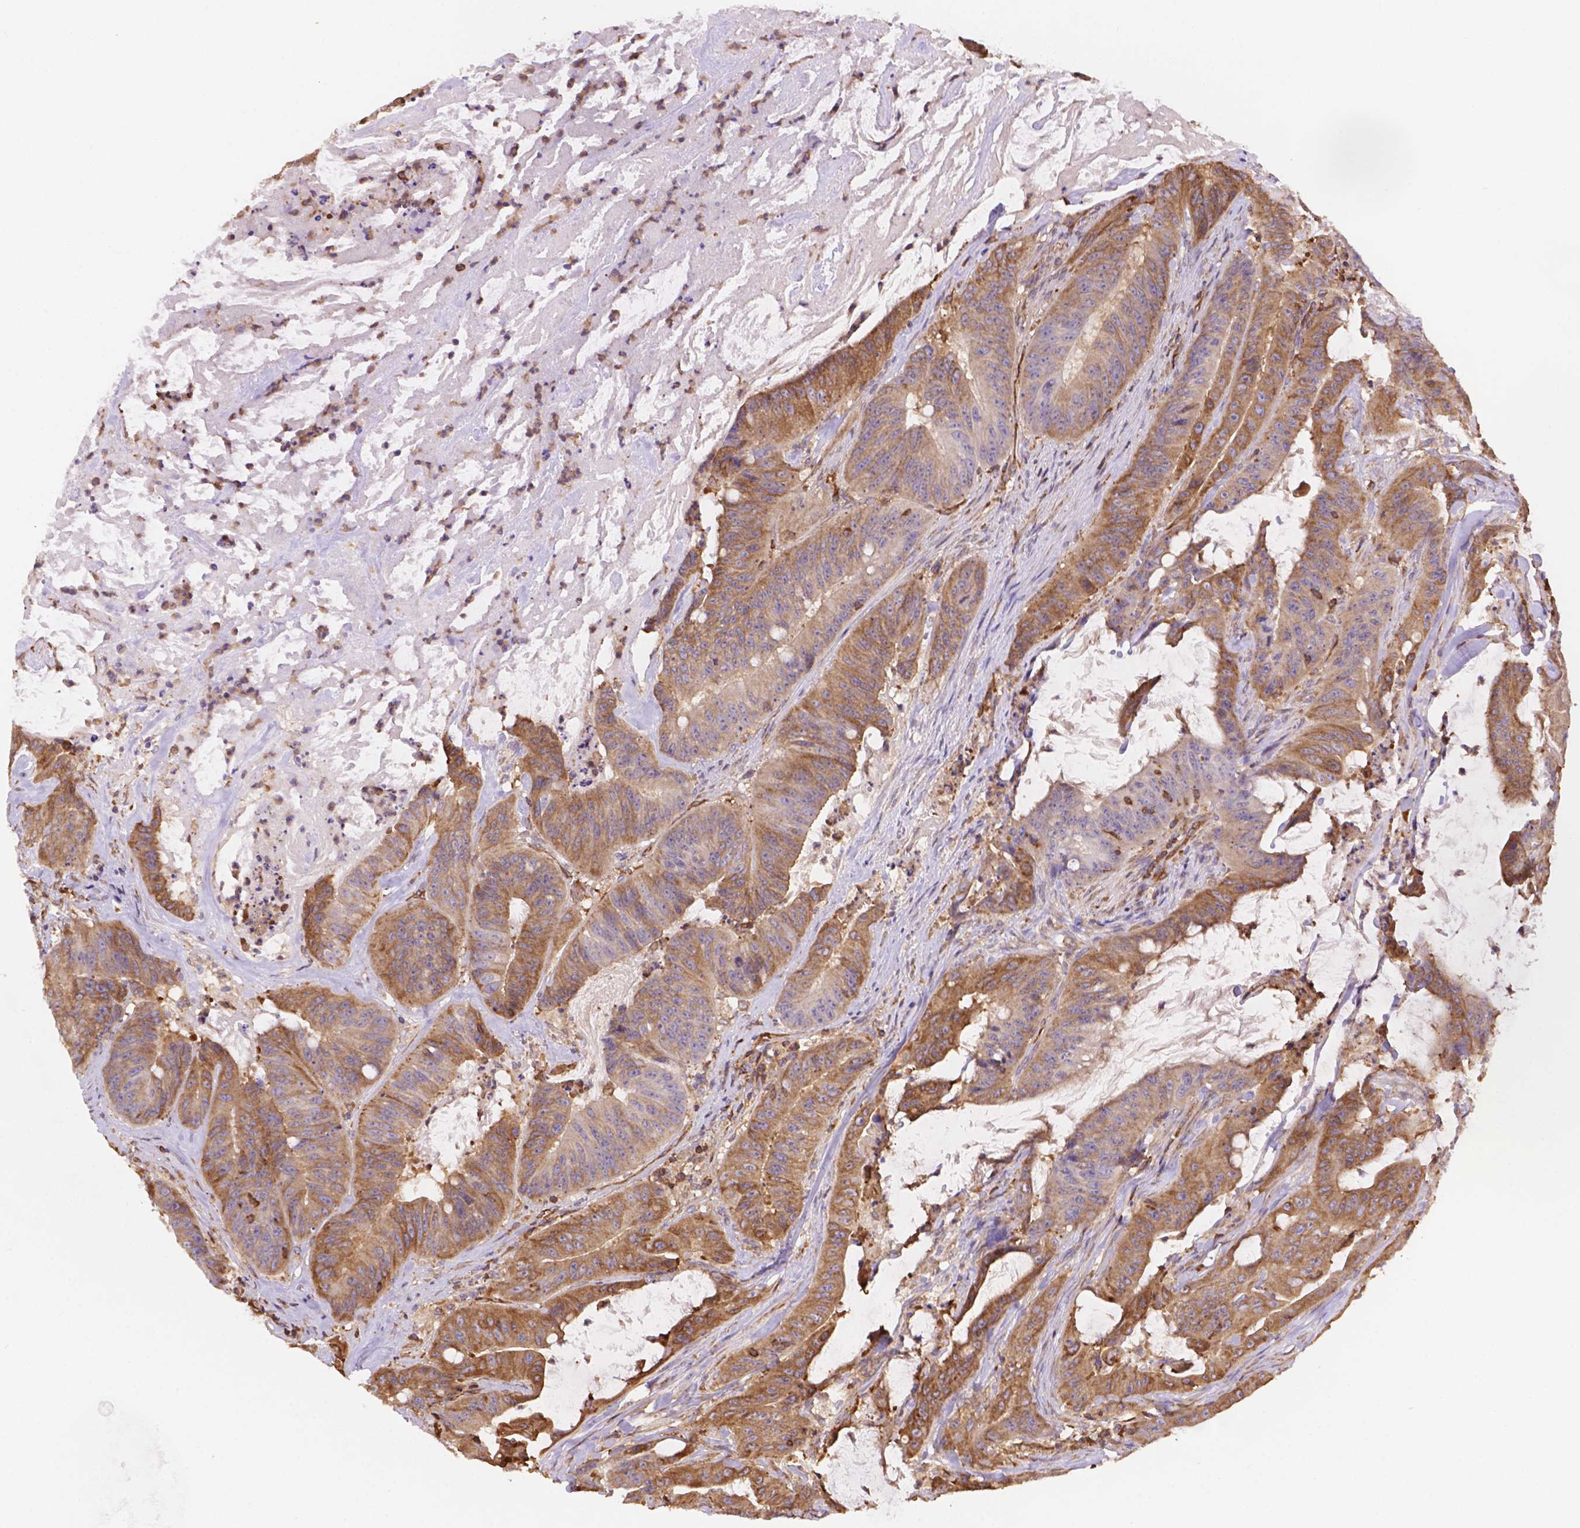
{"staining": {"intensity": "moderate", "quantity": ">75%", "location": "cytoplasmic/membranous"}, "tissue": "colorectal cancer", "cell_type": "Tumor cells", "image_type": "cancer", "snomed": [{"axis": "morphology", "description": "Adenocarcinoma, NOS"}, {"axis": "topography", "description": "Colon"}], "caption": "Tumor cells display medium levels of moderate cytoplasmic/membranous expression in approximately >75% of cells in human adenocarcinoma (colorectal). (DAB = brown stain, brightfield microscopy at high magnification).", "gene": "DMWD", "patient": {"sex": "male", "age": 33}}